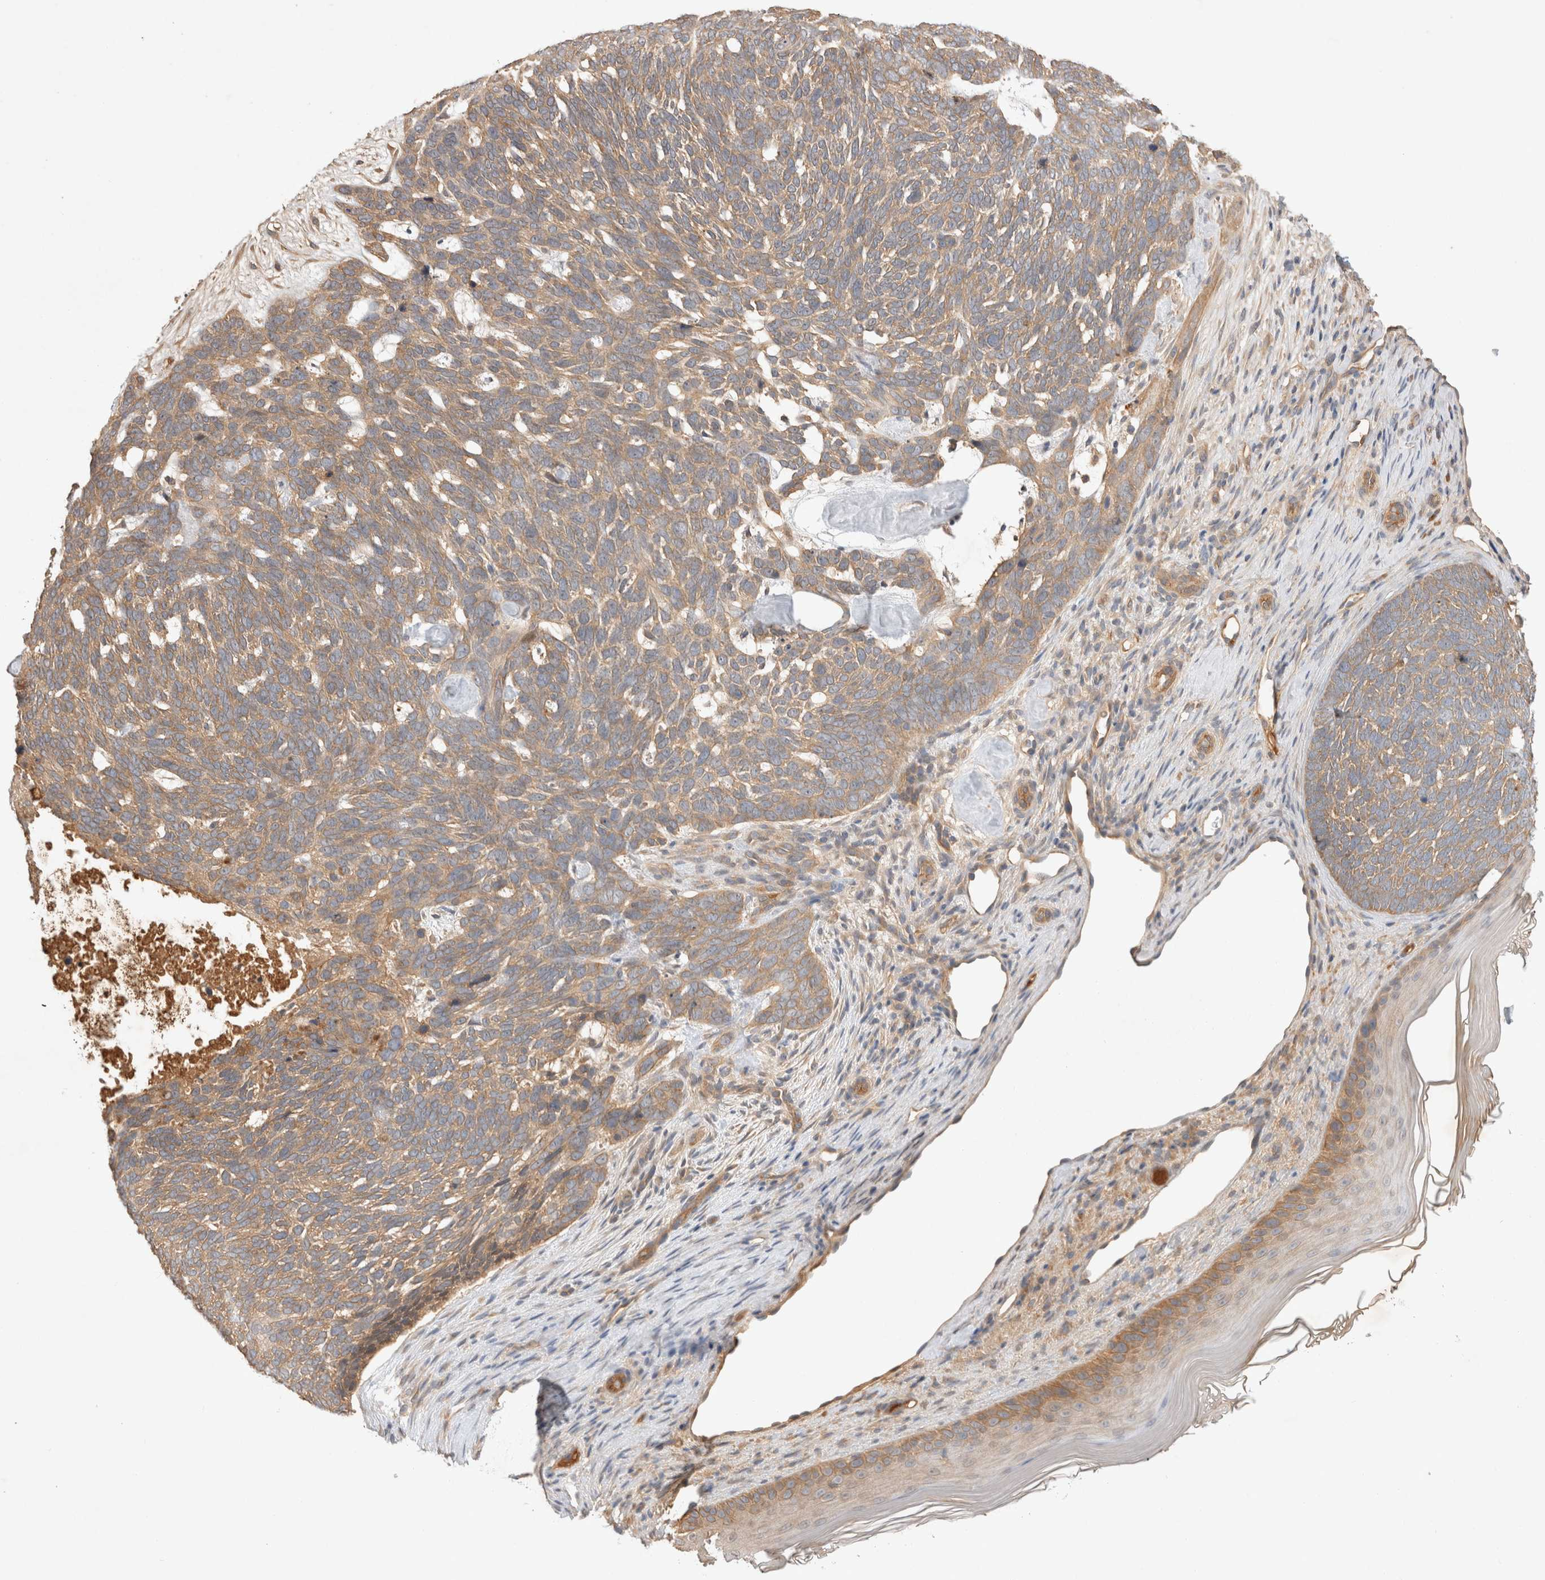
{"staining": {"intensity": "moderate", "quantity": ">75%", "location": "cytoplasmic/membranous"}, "tissue": "skin cancer", "cell_type": "Tumor cells", "image_type": "cancer", "snomed": [{"axis": "morphology", "description": "Basal cell carcinoma"}, {"axis": "topography", "description": "Skin"}], "caption": "Immunohistochemistry (IHC) staining of skin basal cell carcinoma, which displays medium levels of moderate cytoplasmic/membranous staining in approximately >75% of tumor cells indicating moderate cytoplasmic/membranous protein positivity. The staining was performed using DAB (brown) for protein detection and nuclei were counterstained in hematoxylin (blue).", "gene": "YES1", "patient": {"sex": "female", "age": 85}}